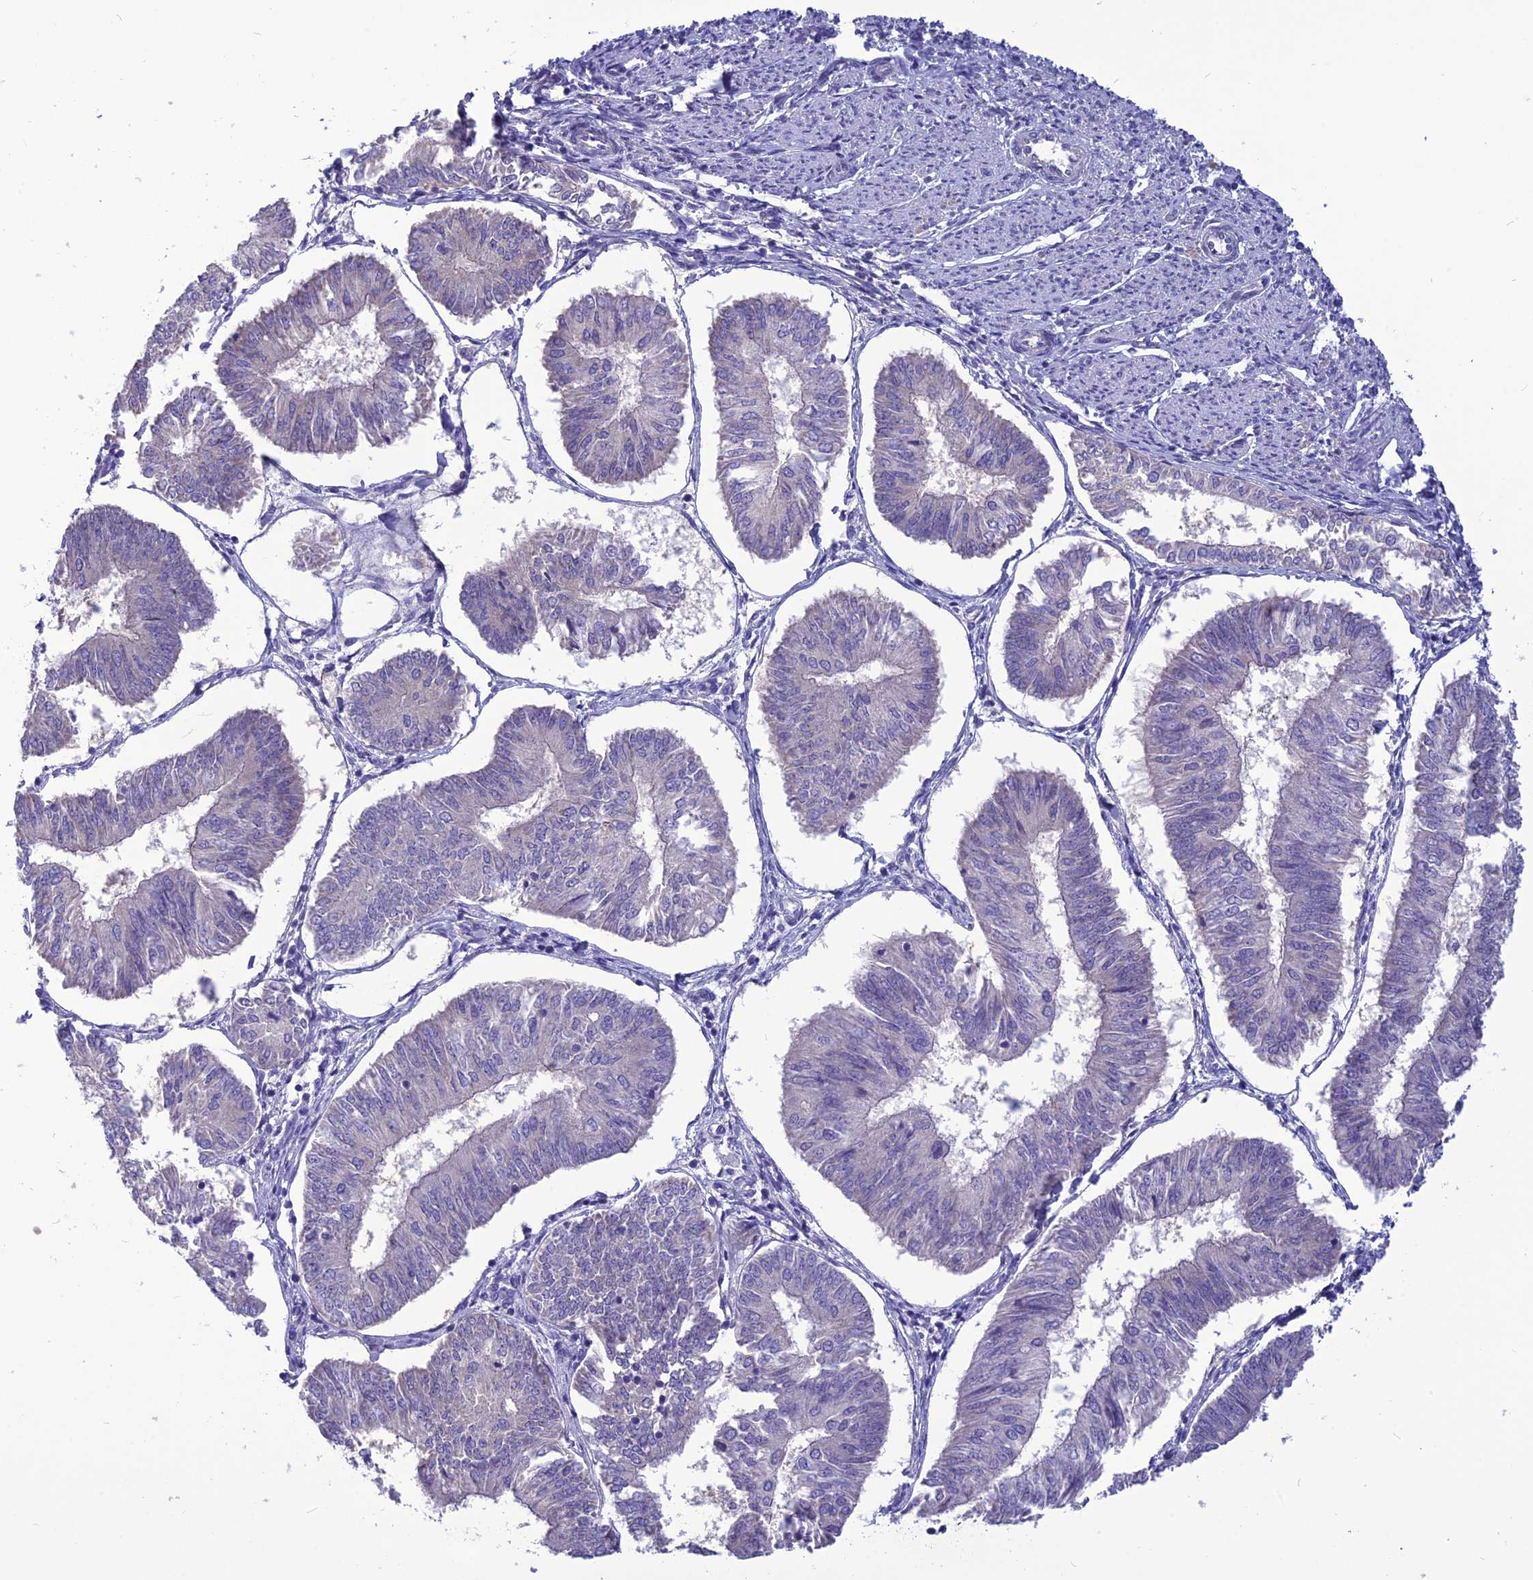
{"staining": {"intensity": "negative", "quantity": "none", "location": "none"}, "tissue": "endometrial cancer", "cell_type": "Tumor cells", "image_type": "cancer", "snomed": [{"axis": "morphology", "description": "Adenocarcinoma, NOS"}, {"axis": "topography", "description": "Endometrium"}], "caption": "A high-resolution image shows immunohistochemistry staining of endometrial cancer (adenocarcinoma), which shows no significant expression in tumor cells.", "gene": "PSMF1", "patient": {"sex": "female", "age": 58}}